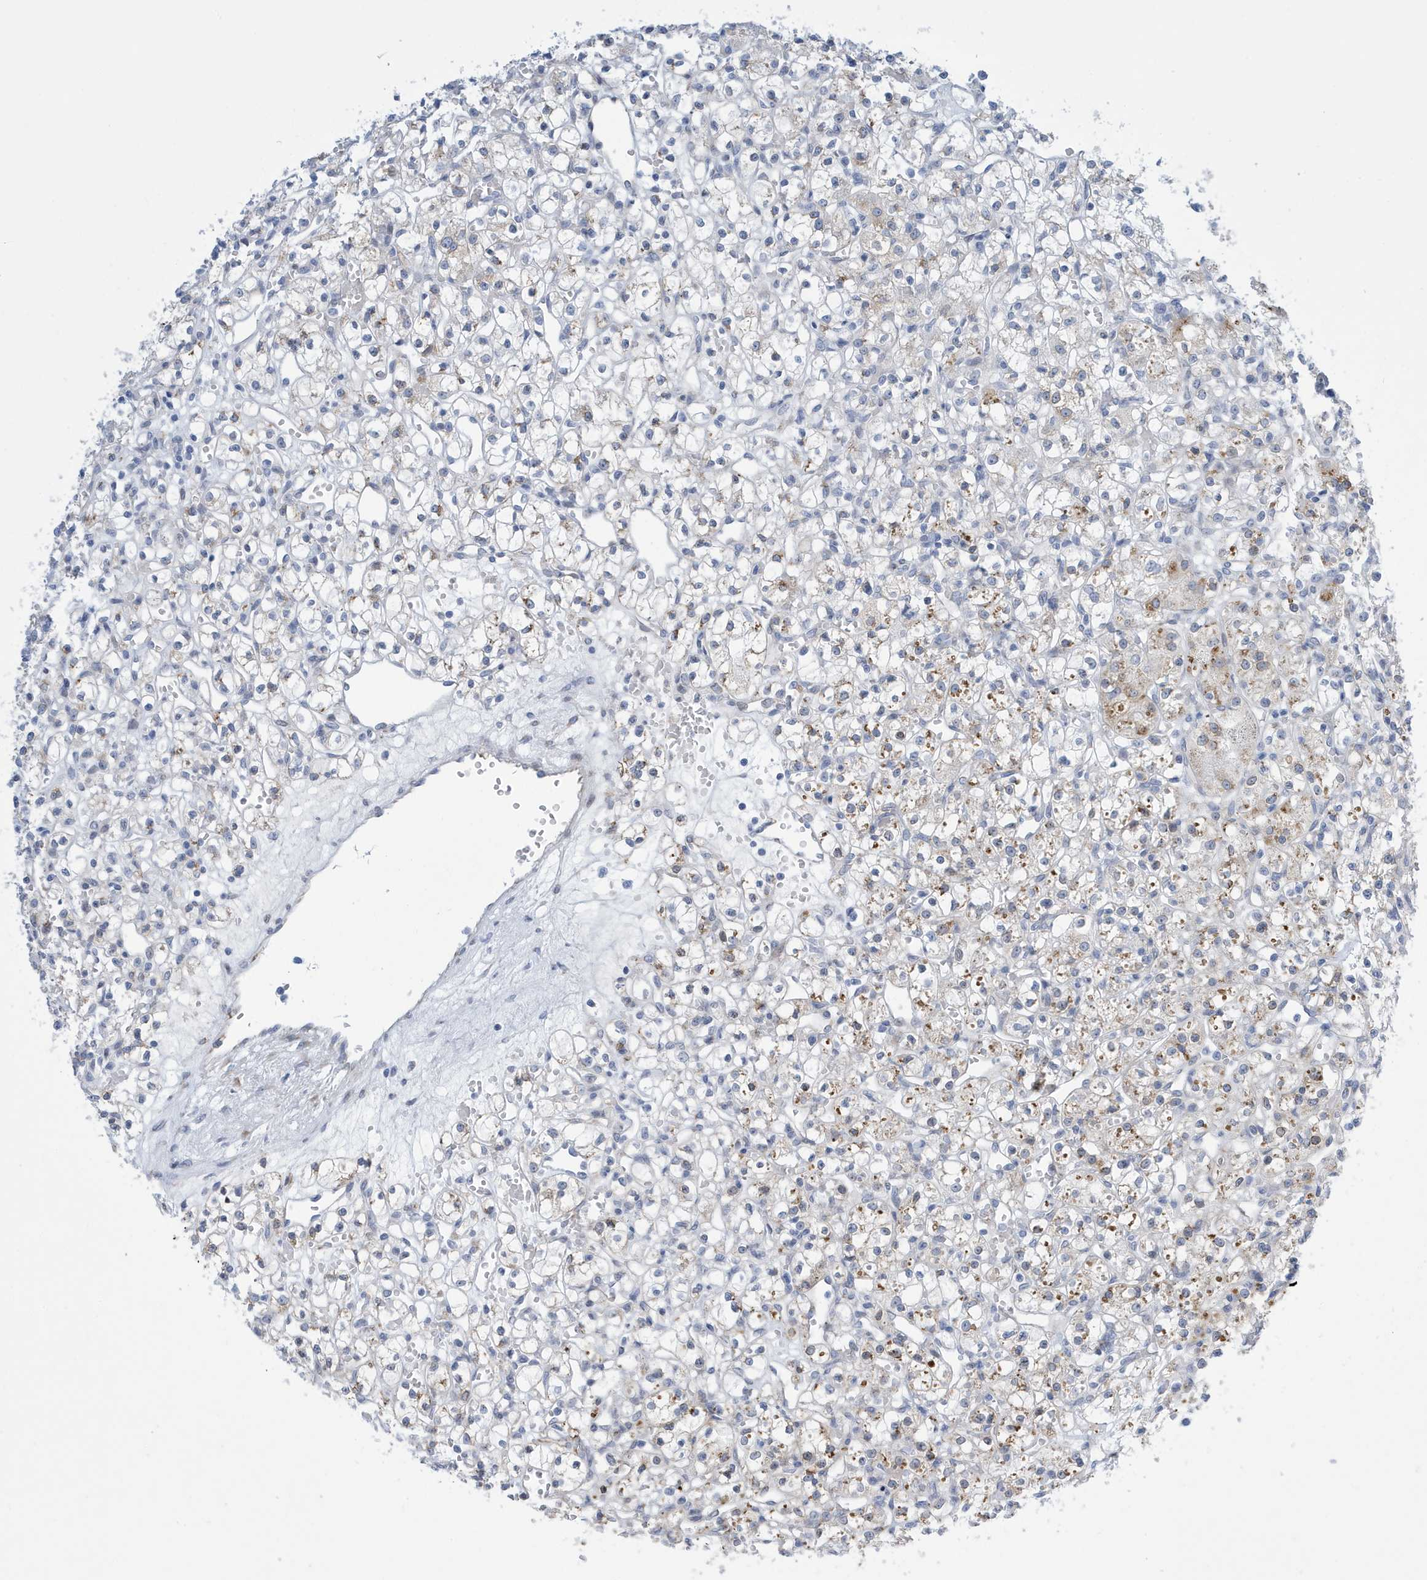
{"staining": {"intensity": "moderate", "quantity": "<25%", "location": "cytoplasmic/membranous"}, "tissue": "renal cancer", "cell_type": "Tumor cells", "image_type": "cancer", "snomed": [{"axis": "morphology", "description": "Adenocarcinoma, NOS"}, {"axis": "topography", "description": "Kidney"}], "caption": "A high-resolution micrograph shows IHC staining of renal cancer (adenocarcinoma), which displays moderate cytoplasmic/membranous positivity in about <25% of tumor cells.", "gene": "SEMA3F", "patient": {"sex": "female", "age": 59}}